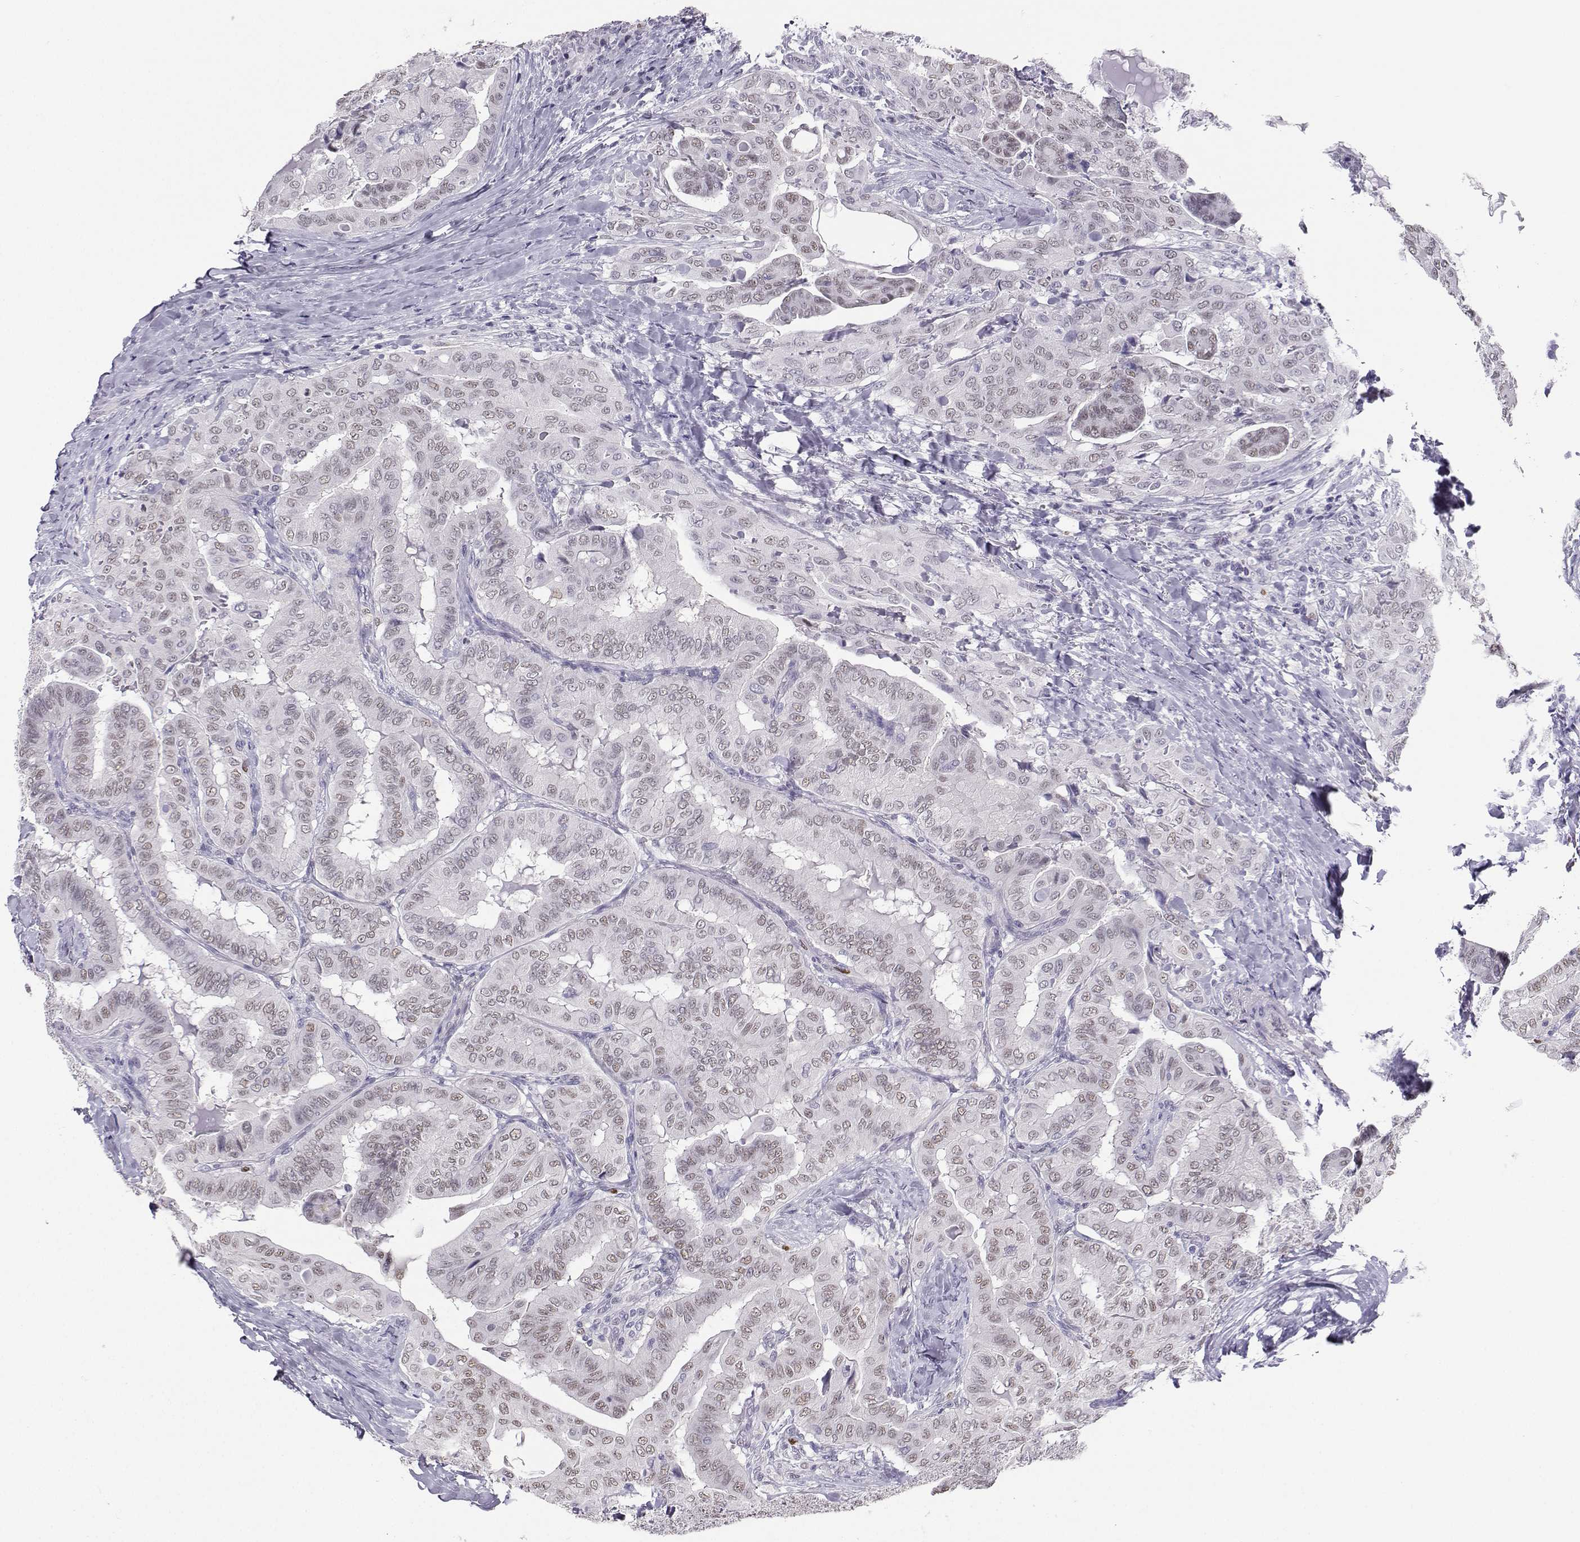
{"staining": {"intensity": "weak", "quantity": "25%-75%", "location": "nuclear"}, "tissue": "thyroid cancer", "cell_type": "Tumor cells", "image_type": "cancer", "snomed": [{"axis": "morphology", "description": "Papillary adenocarcinoma, NOS"}, {"axis": "topography", "description": "Thyroid gland"}], "caption": "Papillary adenocarcinoma (thyroid) stained with a brown dye reveals weak nuclear positive positivity in approximately 25%-75% of tumor cells.", "gene": "TEDC2", "patient": {"sex": "female", "age": 68}}